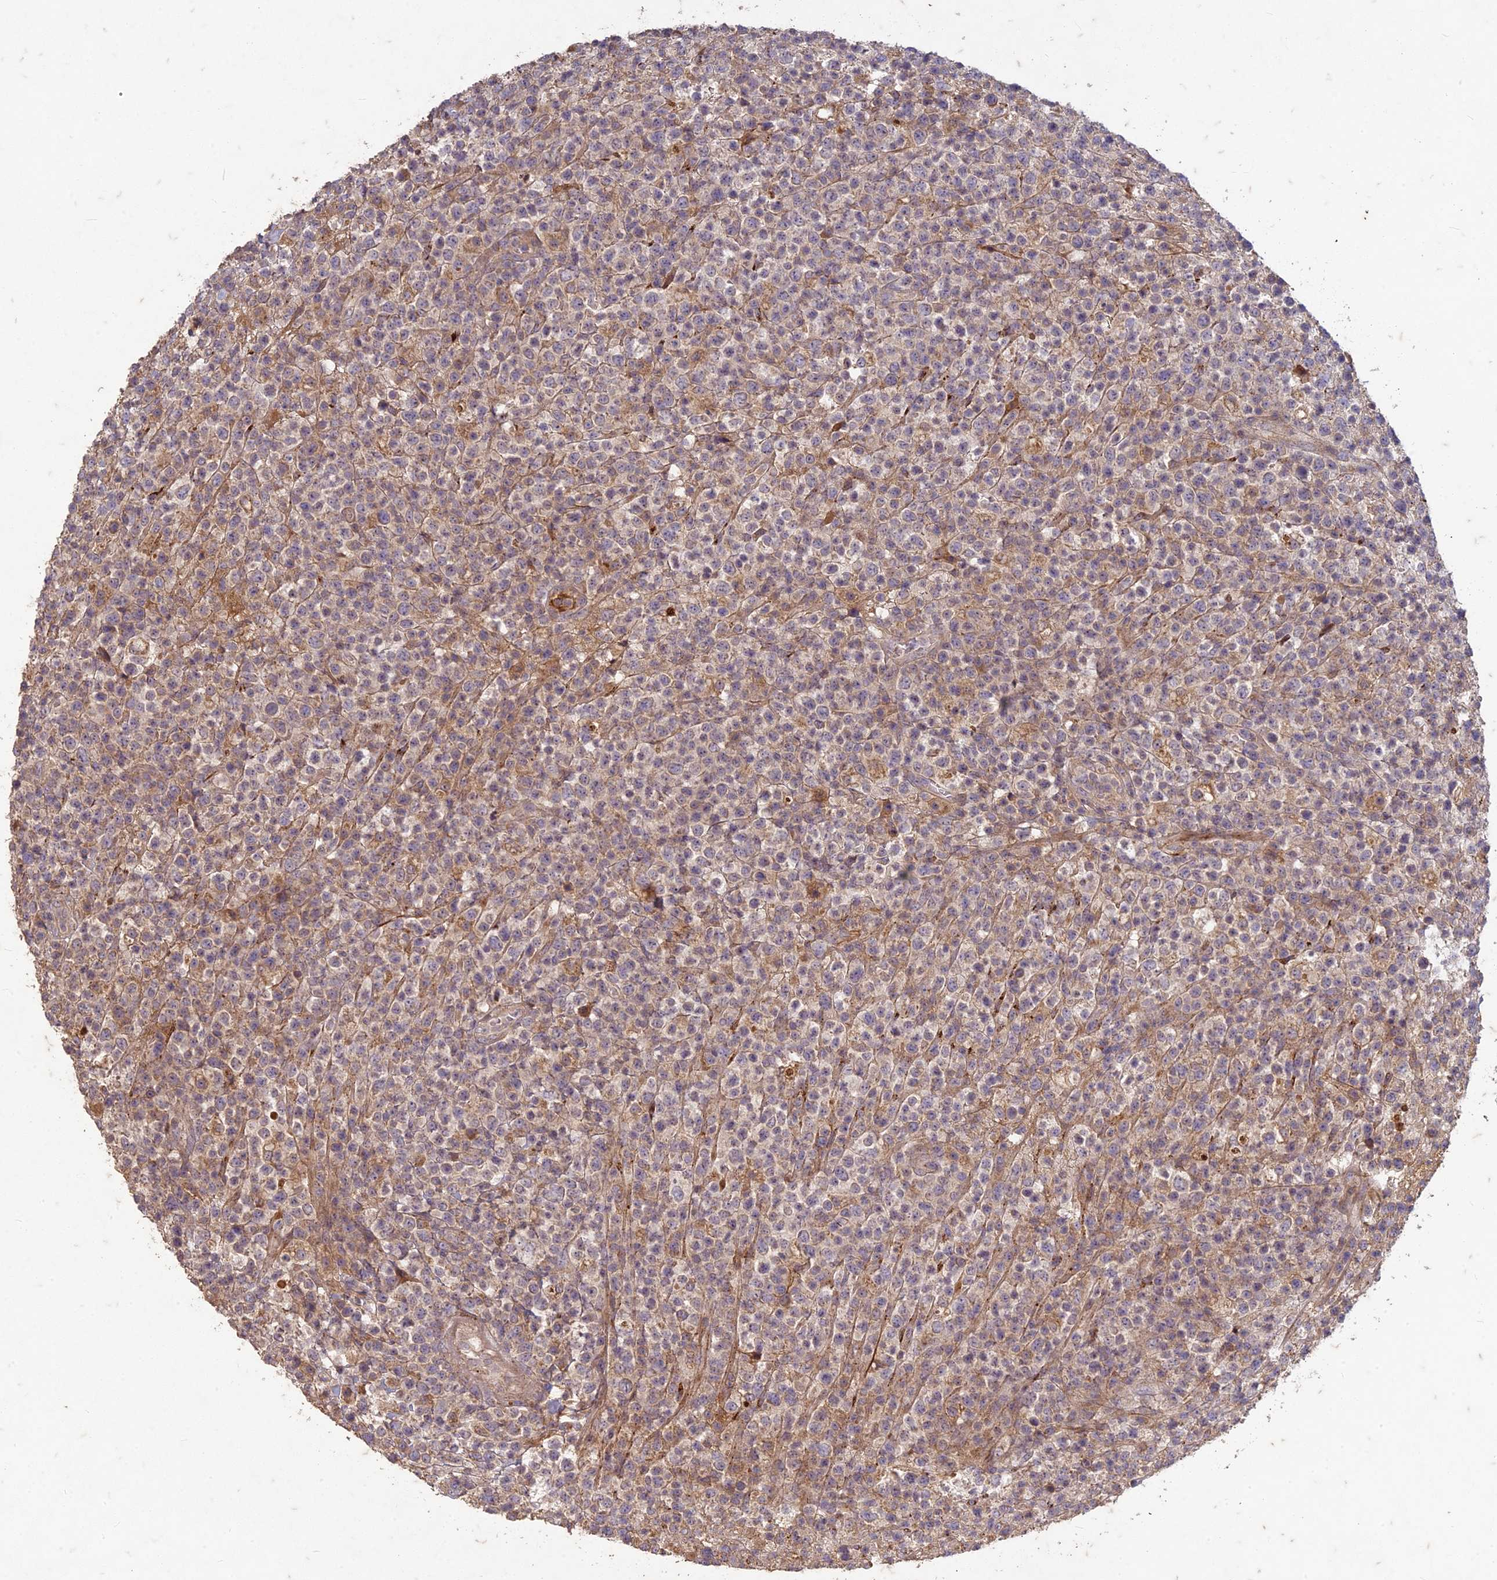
{"staining": {"intensity": "negative", "quantity": "none", "location": "none"}, "tissue": "lymphoma", "cell_type": "Tumor cells", "image_type": "cancer", "snomed": [{"axis": "morphology", "description": "Malignant lymphoma, non-Hodgkin's type, High grade"}, {"axis": "topography", "description": "Colon"}], "caption": "High power microscopy histopathology image of an IHC micrograph of lymphoma, revealing no significant staining in tumor cells. Brightfield microscopy of IHC stained with DAB (3,3'-diaminobenzidine) (brown) and hematoxylin (blue), captured at high magnification.", "gene": "TCF25", "patient": {"sex": "female", "age": 53}}